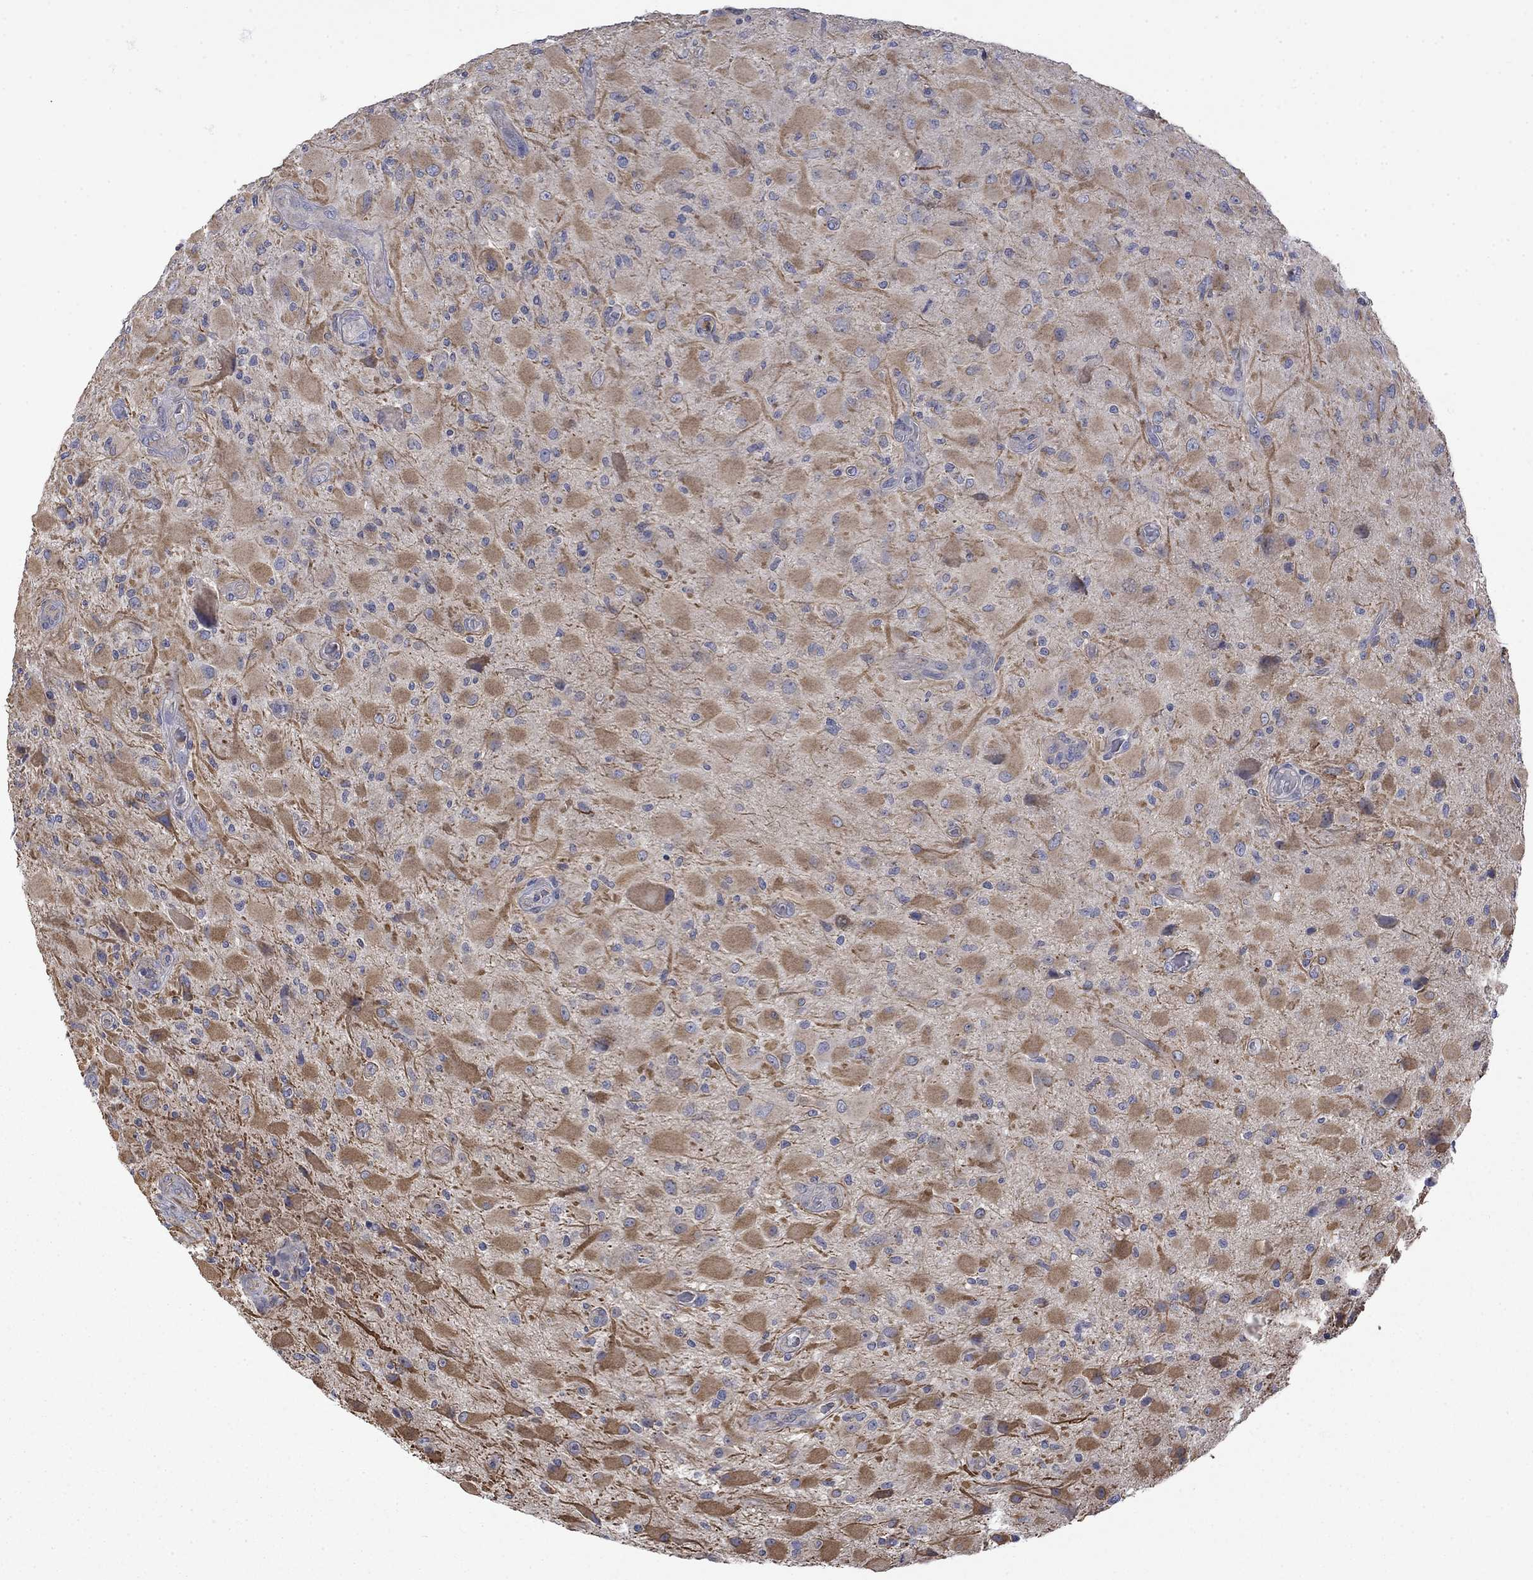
{"staining": {"intensity": "strong", "quantity": "<25%", "location": "cytoplasmic/membranous"}, "tissue": "glioma", "cell_type": "Tumor cells", "image_type": "cancer", "snomed": [{"axis": "morphology", "description": "Glioma, malignant, High grade"}, {"axis": "topography", "description": "Cerebral cortex"}], "caption": "An image of glioma stained for a protein exhibits strong cytoplasmic/membranous brown staining in tumor cells.", "gene": "CAMKK2", "patient": {"sex": "male", "age": 35}}